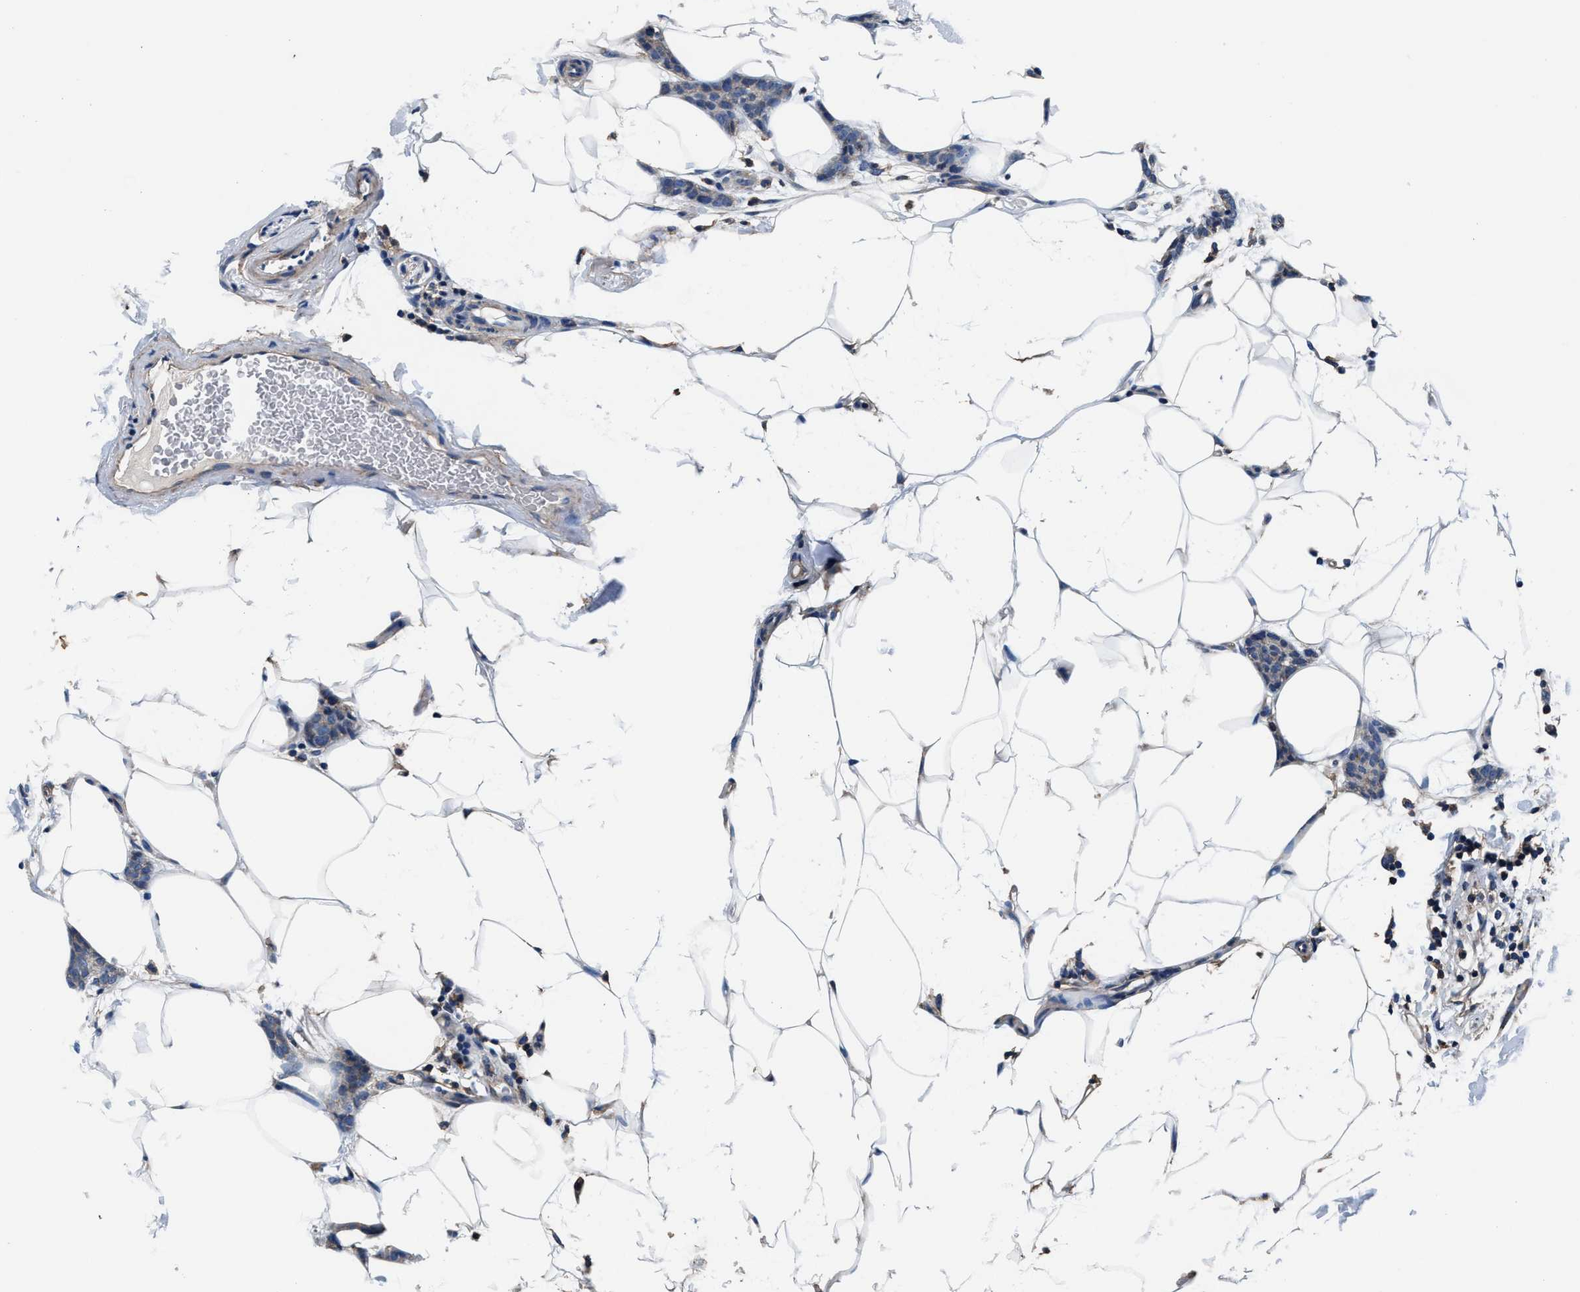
{"staining": {"intensity": "weak", "quantity": "<25%", "location": "cytoplasmic/membranous"}, "tissue": "breast cancer", "cell_type": "Tumor cells", "image_type": "cancer", "snomed": [{"axis": "morphology", "description": "Lobular carcinoma"}, {"axis": "topography", "description": "Skin"}, {"axis": "topography", "description": "Breast"}], "caption": "Immunohistochemistry photomicrograph of human breast cancer stained for a protein (brown), which reveals no staining in tumor cells.", "gene": "NKTR", "patient": {"sex": "female", "age": 46}}